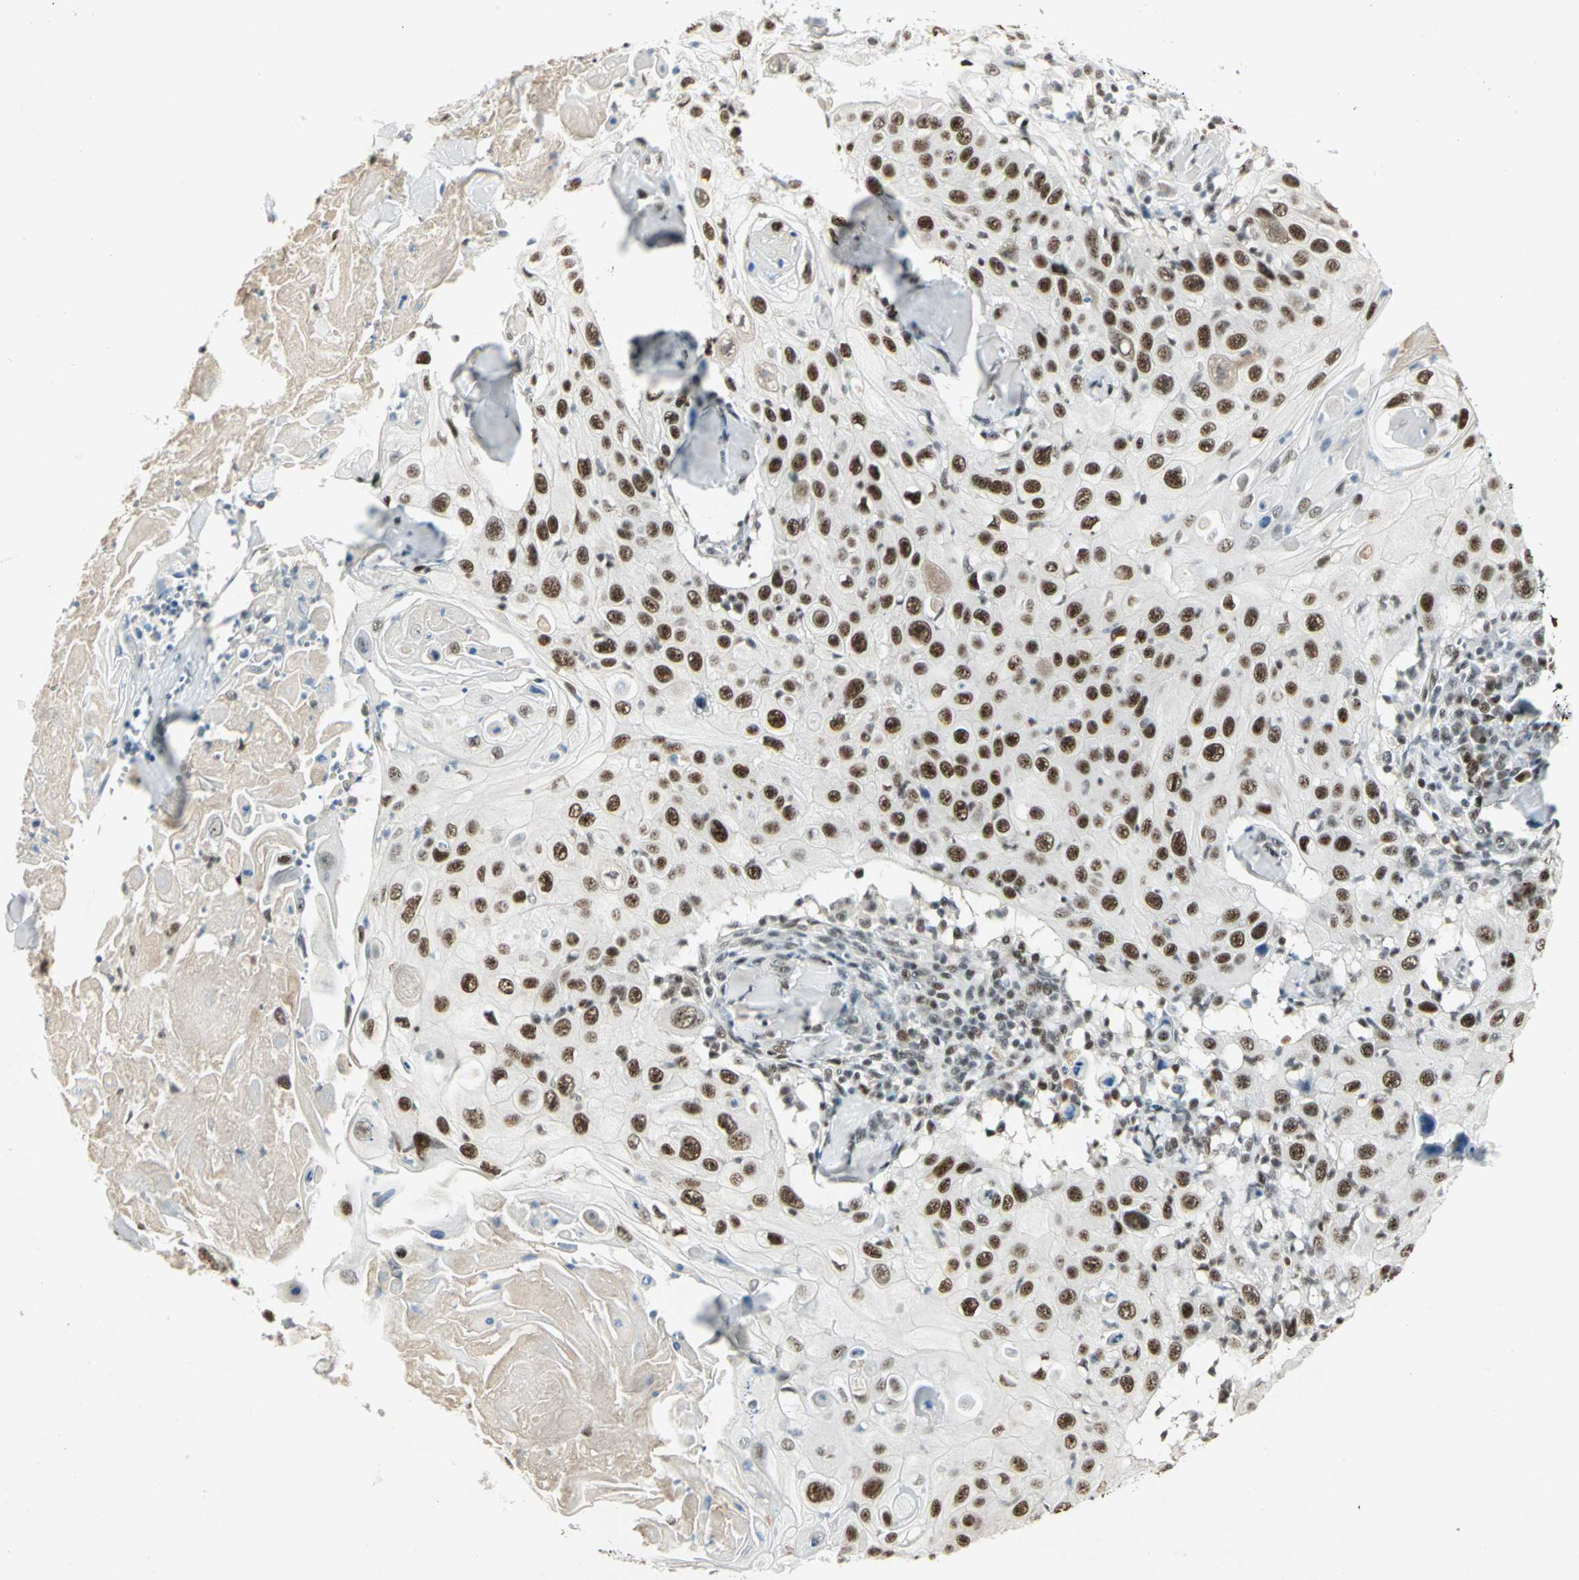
{"staining": {"intensity": "strong", "quantity": ">75%", "location": "nuclear"}, "tissue": "skin cancer", "cell_type": "Tumor cells", "image_type": "cancer", "snomed": [{"axis": "morphology", "description": "Squamous cell carcinoma, NOS"}, {"axis": "topography", "description": "Skin"}], "caption": "A micrograph of skin cancer stained for a protein exhibits strong nuclear brown staining in tumor cells.", "gene": "CCNT1", "patient": {"sex": "male", "age": 86}}